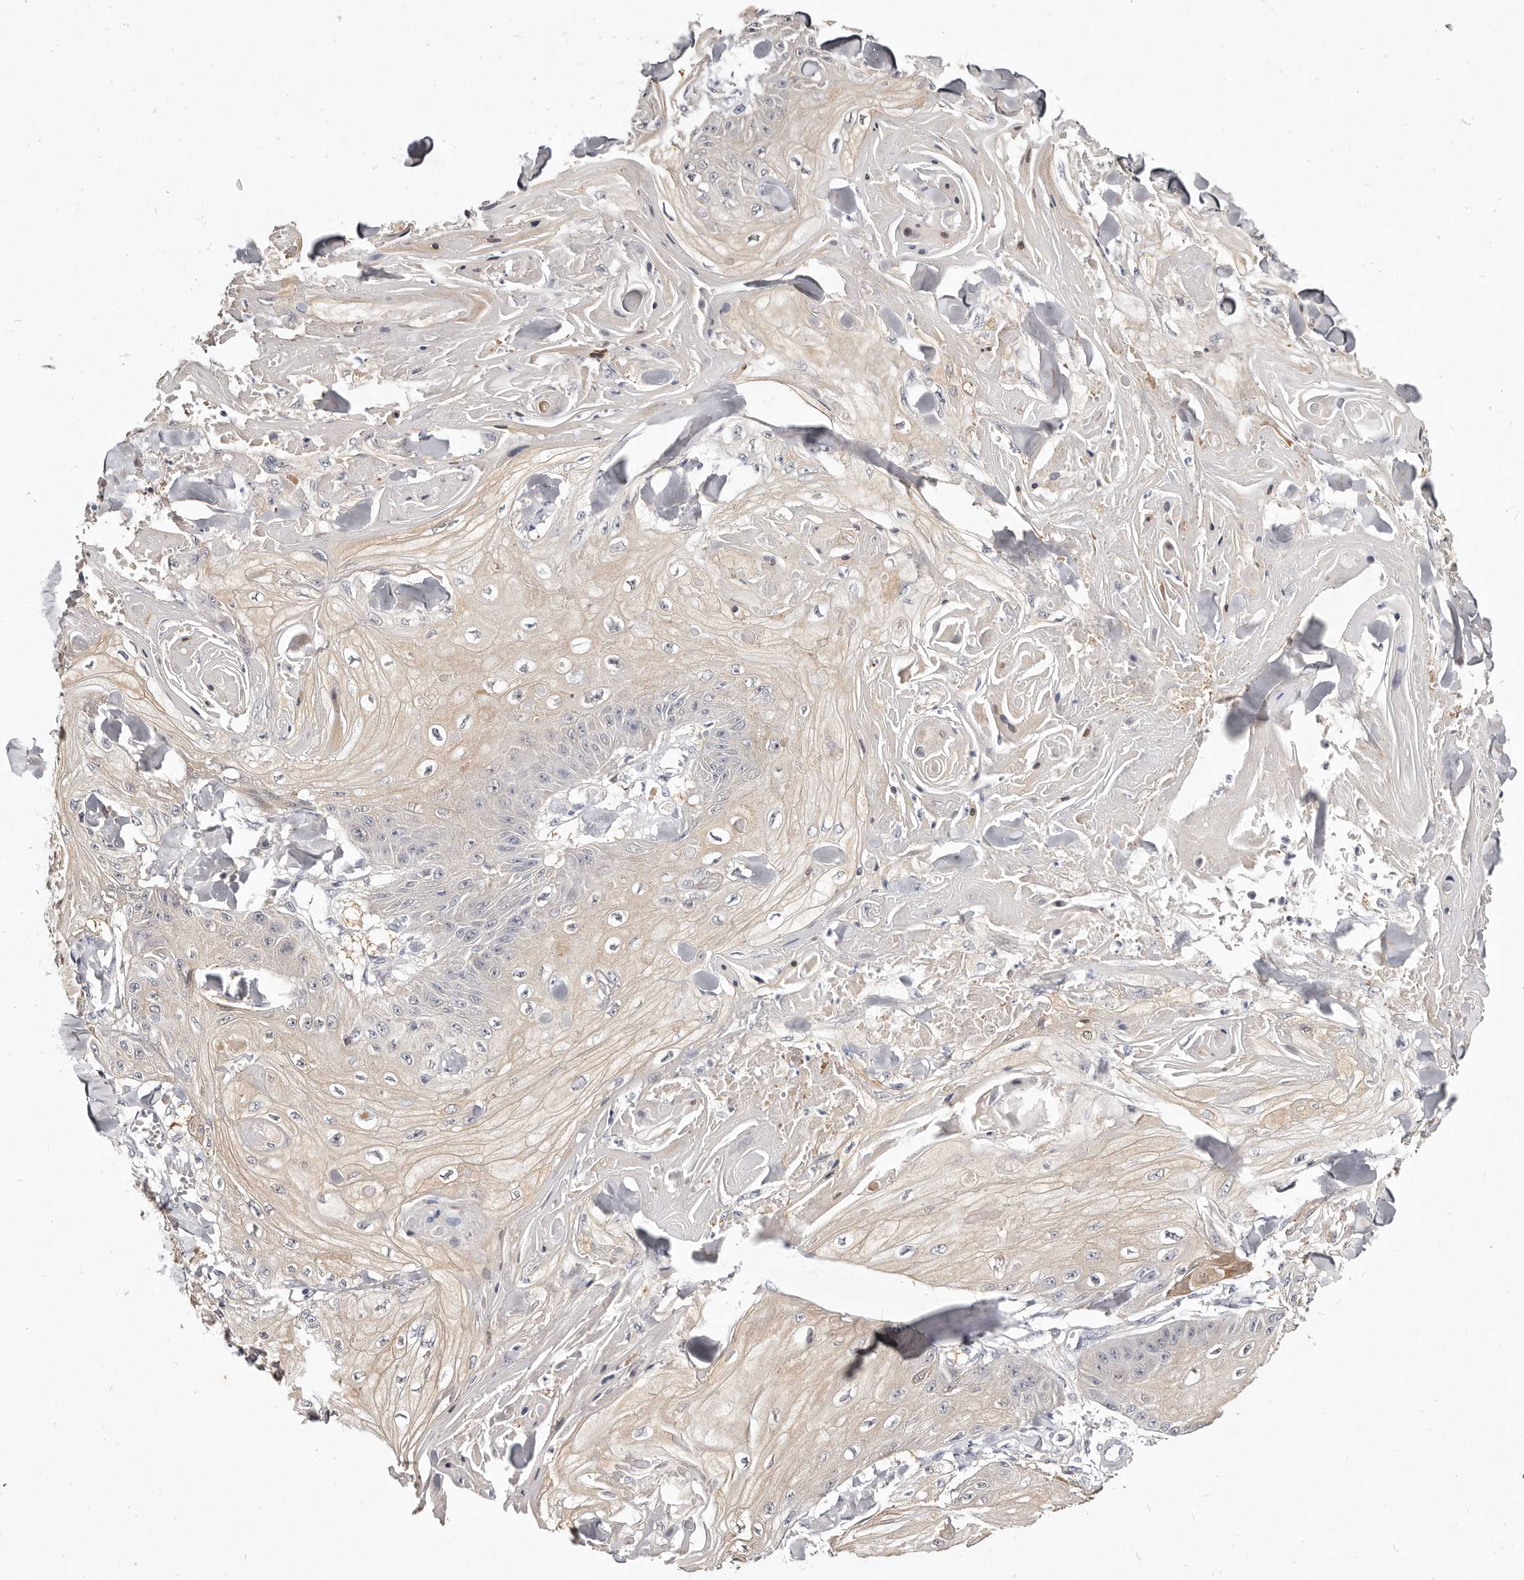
{"staining": {"intensity": "negative", "quantity": "none", "location": "none"}, "tissue": "skin cancer", "cell_type": "Tumor cells", "image_type": "cancer", "snomed": [{"axis": "morphology", "description": "Squamous cell carcinoma, NOS"}, {"axis": "topography", "description": "Skin"}], "caption": "The immunohistochemistry histopathology image has no significant positivity in tumor cells of skin cancer tissue.", "gene": "MRPS33", "patient": {"sex": "male", "age": 74}}